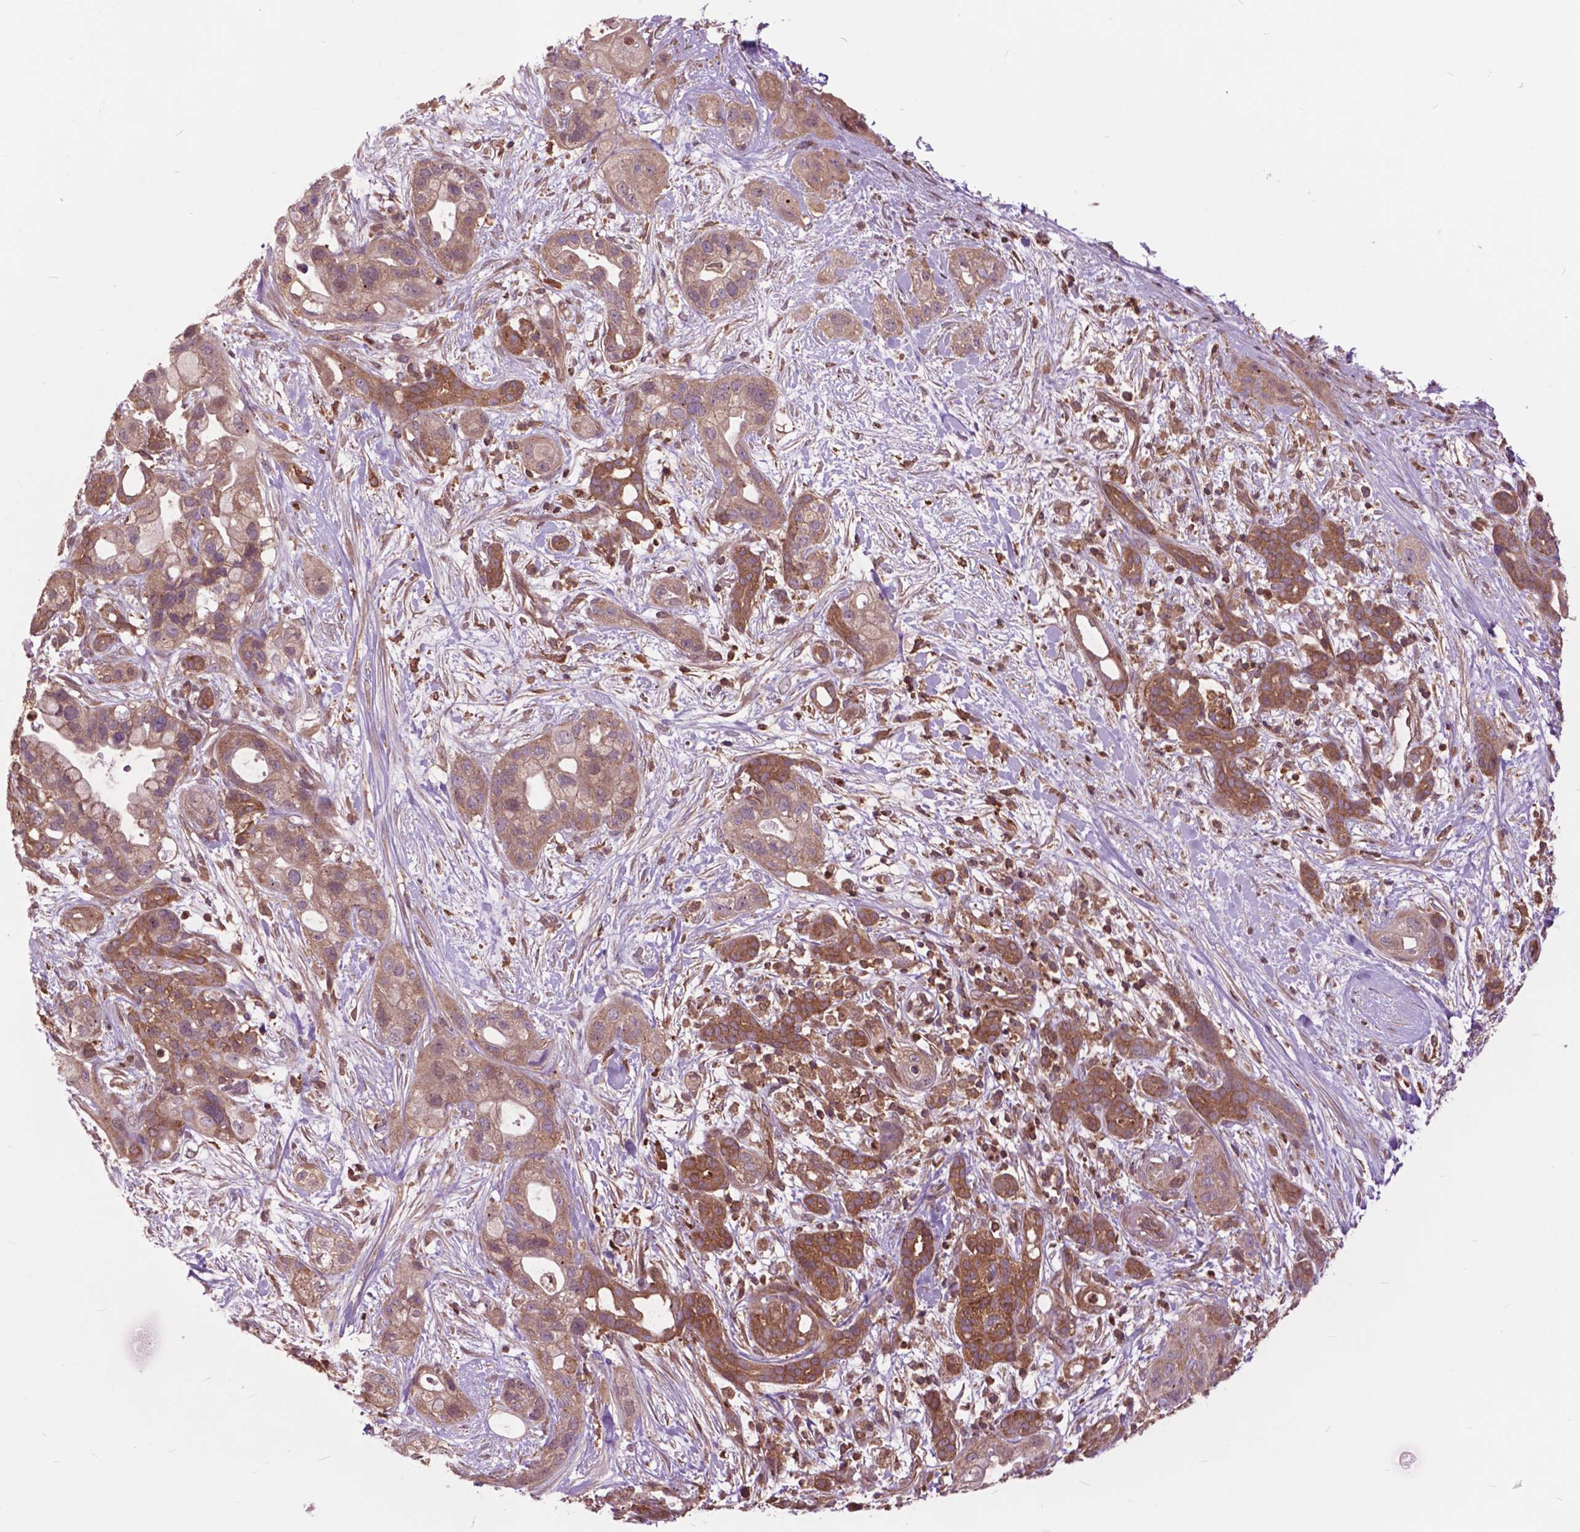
{"staining": {"intensity": "moderate", "quantity": ">75%", "location": "cytoplasmic/membranous"}, "tissue": "pancreatic cancer", "cell_type": "Tumor cells", "image_type": "cancer", "snomed": [{"axis": "morphology", "description": "Adenocarcinoma, NOS"}, {"axis": "topography", "description": "Pancreas"}], "caption": "This is a micrograph of IHC staining of pancreatic cancer, which shows moderate expression in the cytoplasmic/membranous of tumor cells.", "gene": "ARAF", "patient": {"sex": "male", "age": 44}}